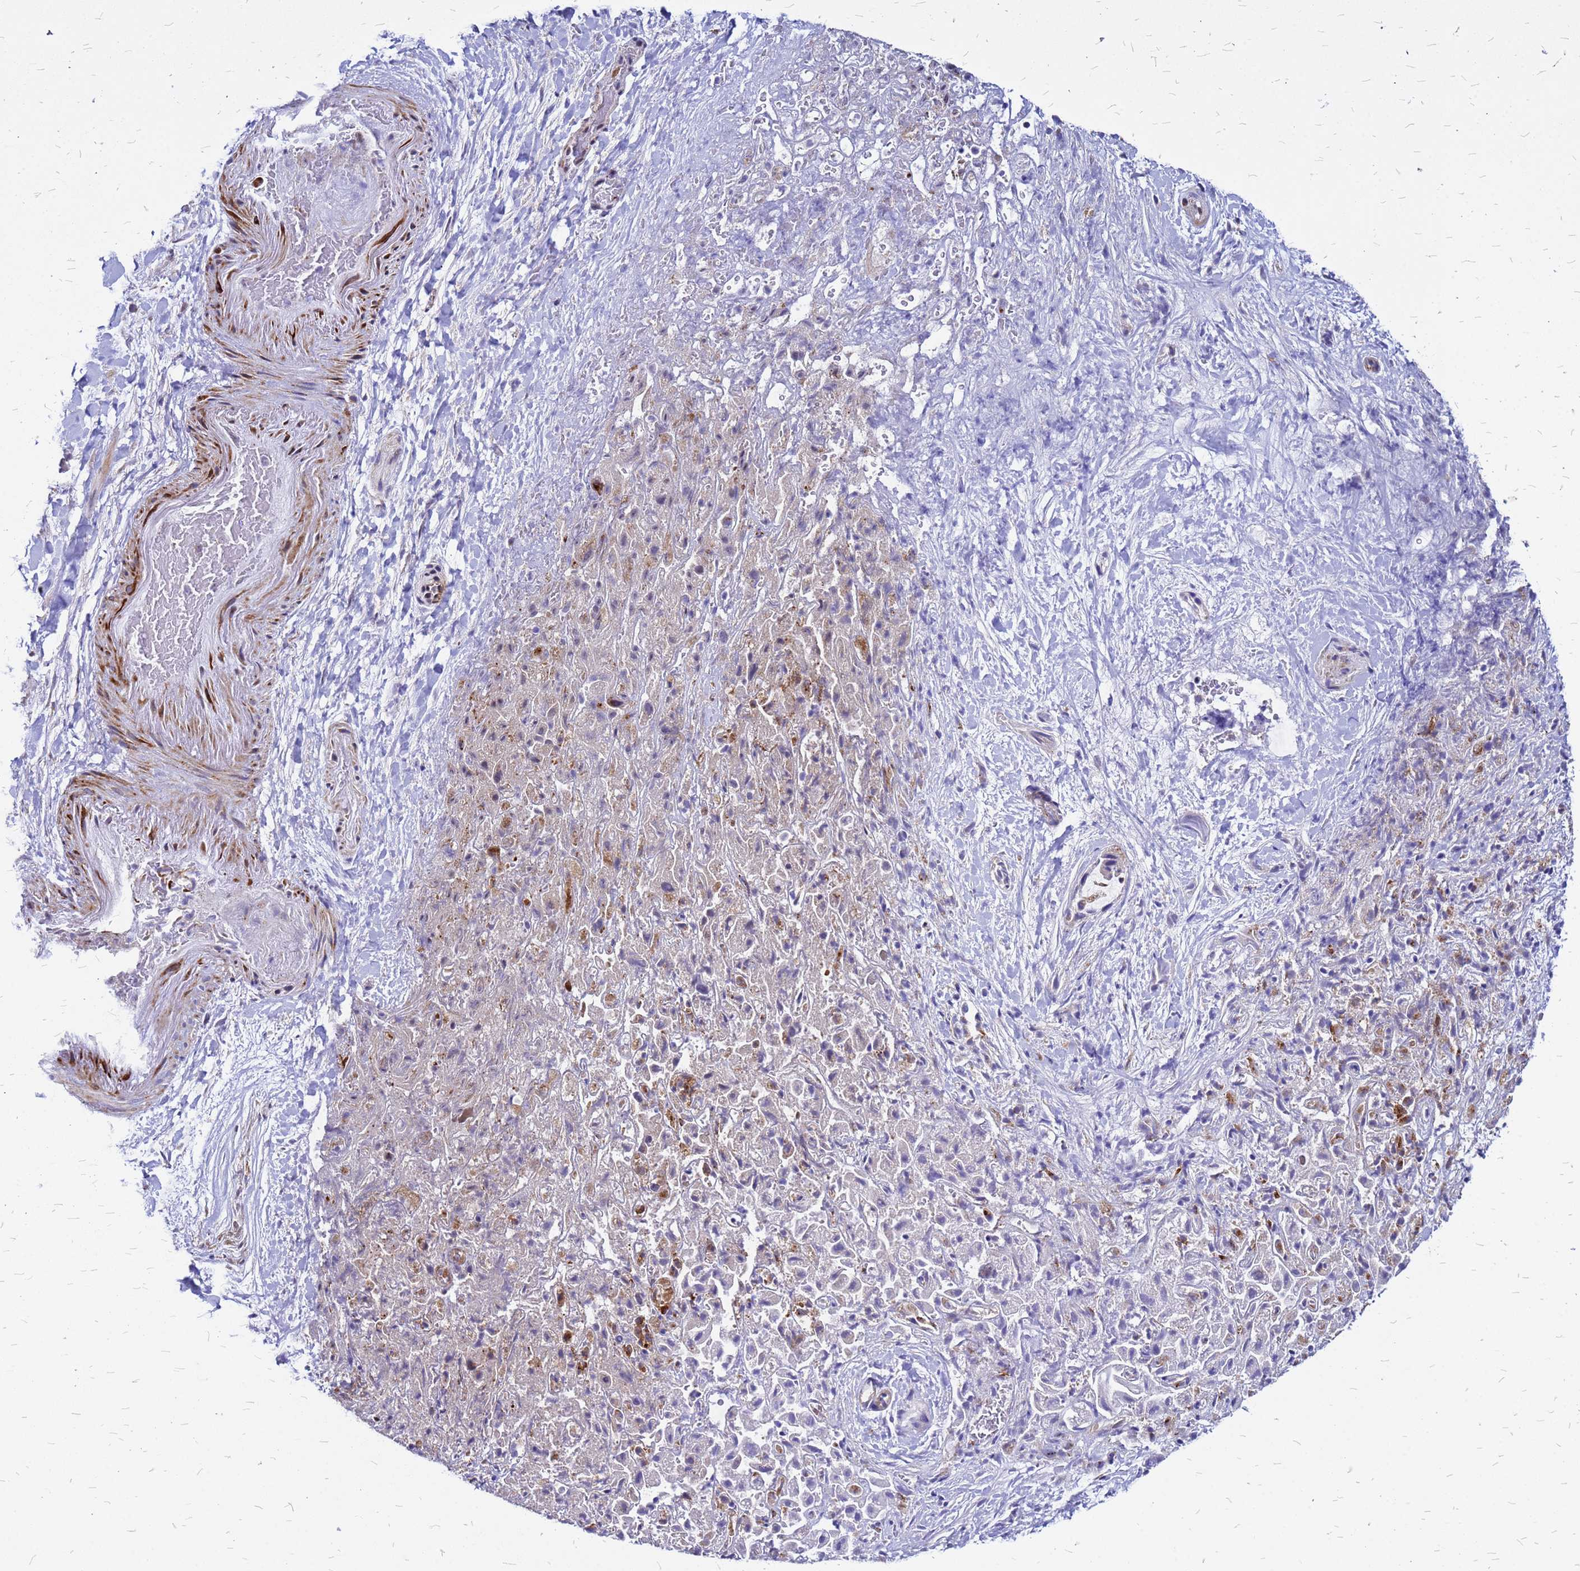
{"staining": {"intensity": "weak", "quantity": "25%-75%", "location": "cytoplasmic/membranous"}, "tissue": "liver cancer", "cell_type": "Tumor cells", "image_type": "cancer", "snomed": [{"axis": "morphology", "description": "Cholangiocarcinoma"}, {"axis": "topography", "description": "Liver"}], "caption": "Liver cancer (cholangiocarcinoma) stained with a protein marker reveals weak staining in tumor cells.", "gene": "NOSTRIN", "patient": {"sex": "female", "age": 52}}